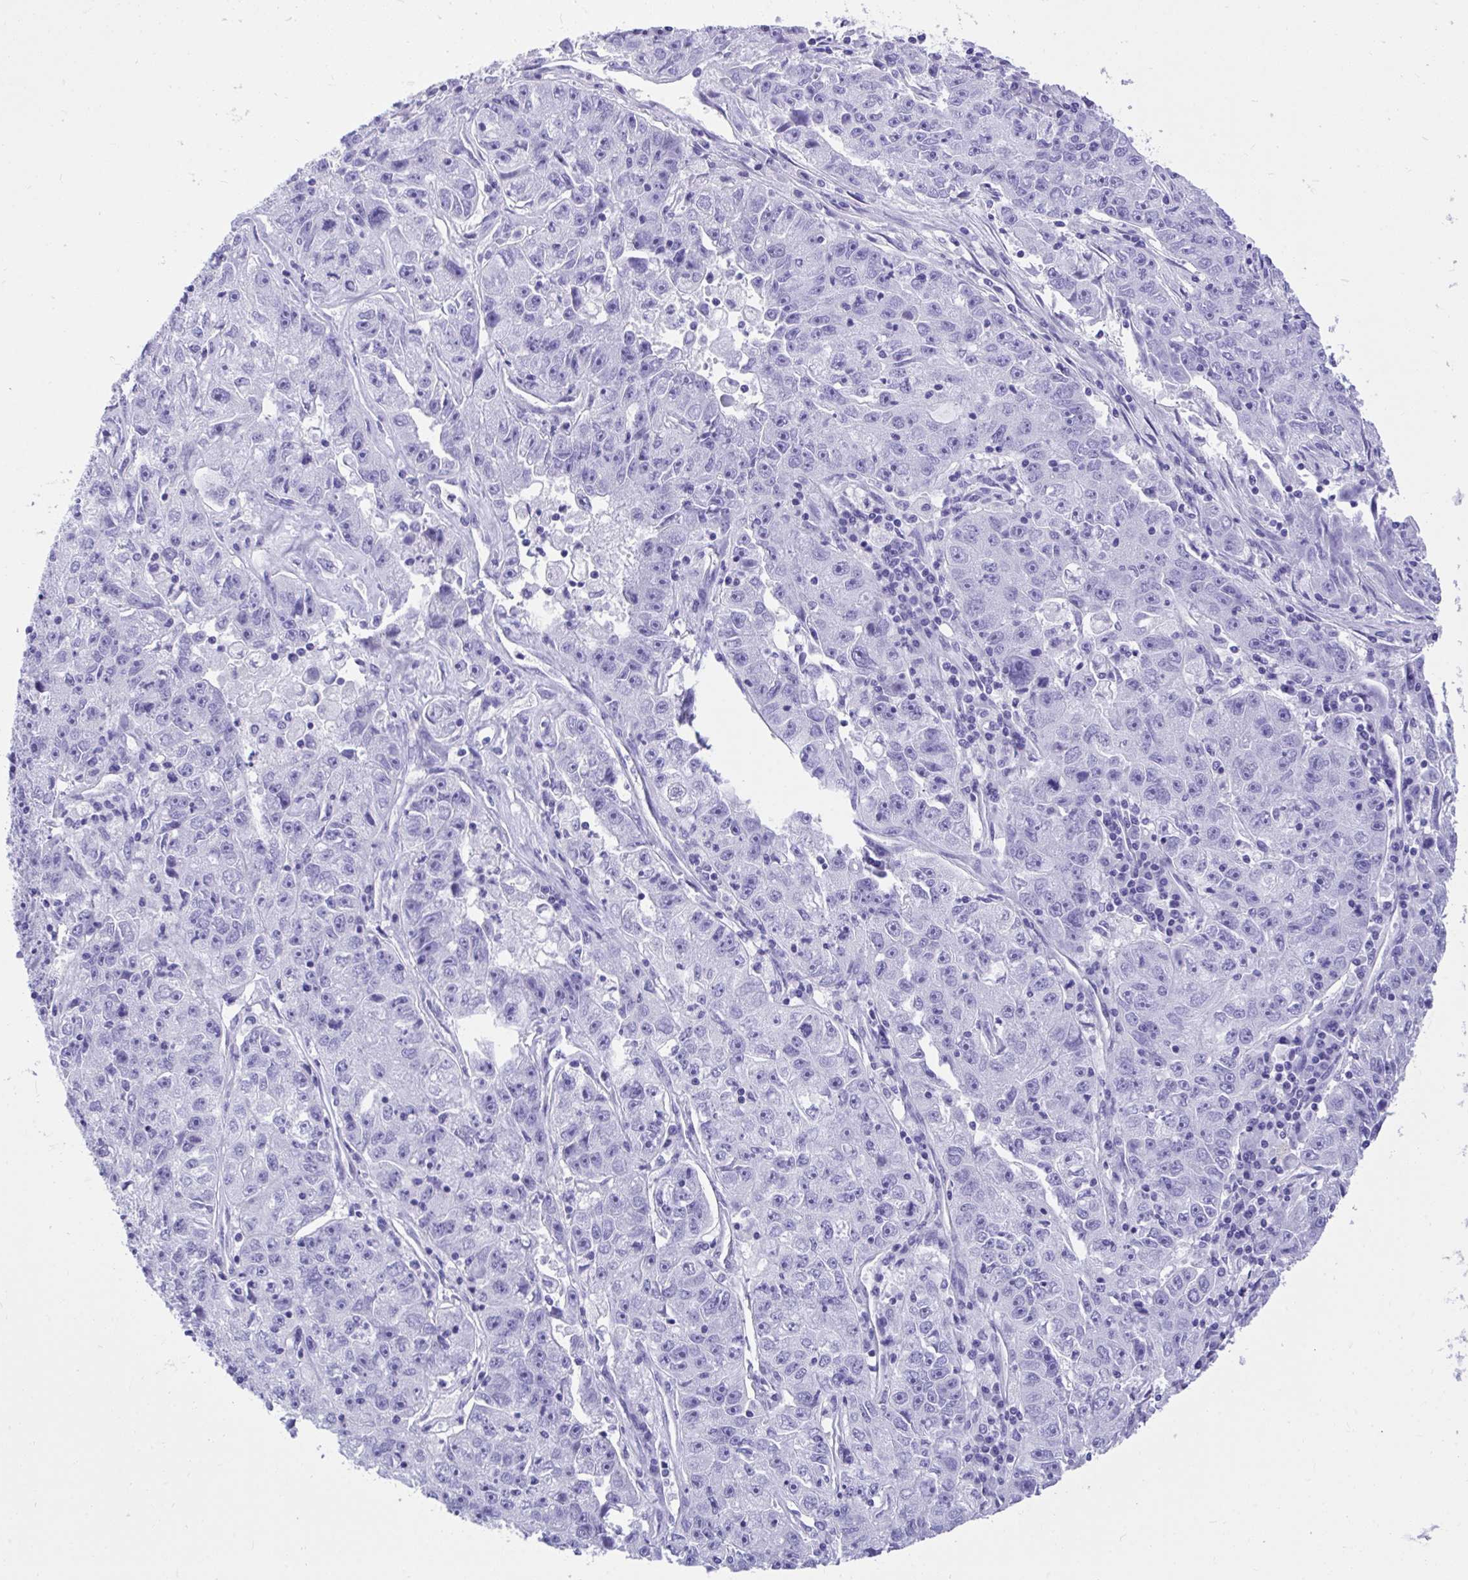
{"staining": {"intensity": "negative", "quantity": "none", "location": "none"}, "tissue": "lung cancer", "cell_type": "Tumor cells", "image_type": "cancer", "snomed": [{"axis": "morphology", "description": "Normal morphology"}, {"axis": "morphology", "description": "Adenocarcinoma, NOS"}, {"axis": "topography", "description": "Lymph node"}, {"axis": "topography", "description": "Lung"}], "caption": "Lung cancer was stained to show a protein in brown. There is no significant staining in tumor cells.", "gene": "KCNN4", "patient": {"sex": "female", "age": 57}}